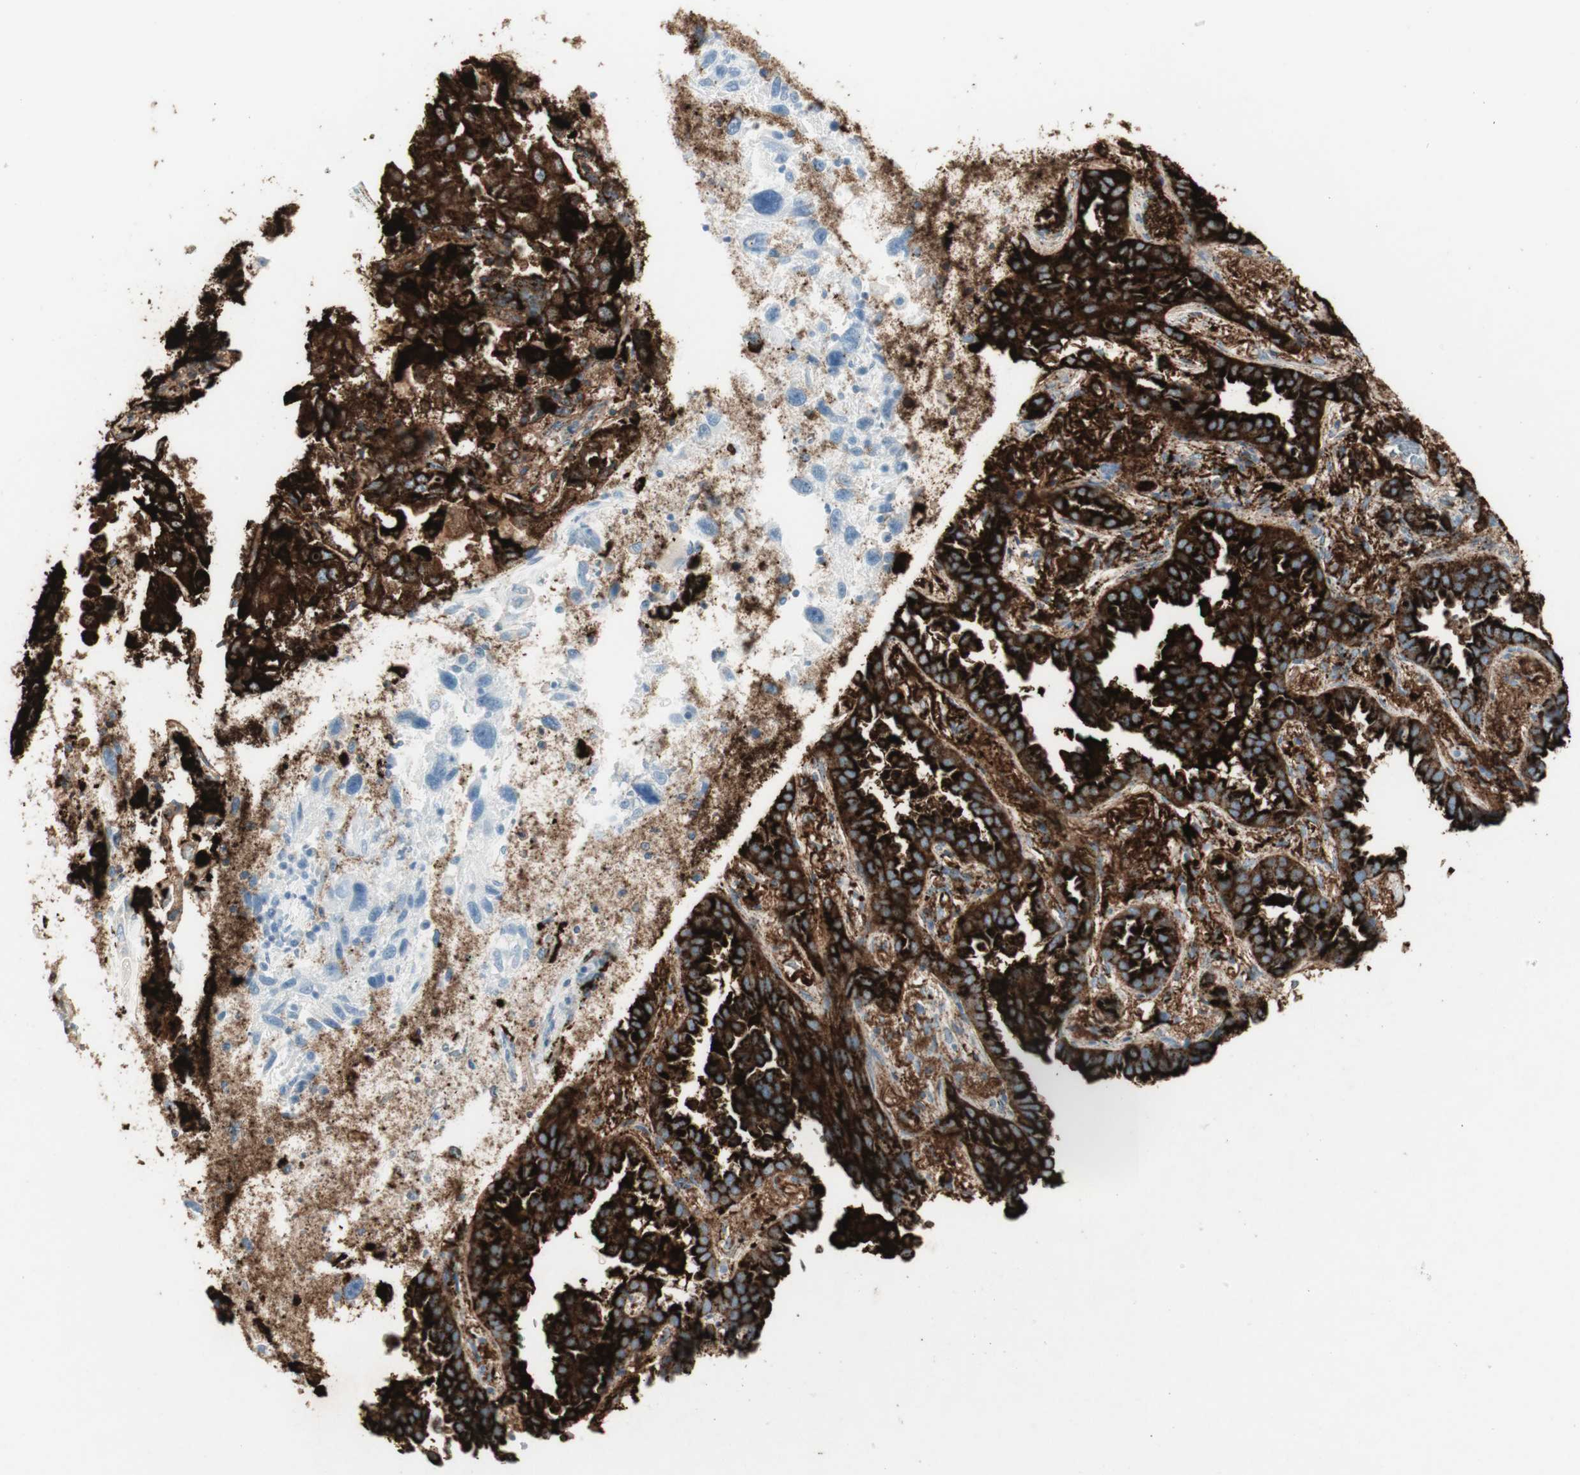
{"staining": {"intensity": "strong", "quantity": ">75%", "location": "cytoplasmic/membranous"}, "tissue": "lung cancer", "cell_type": "Tumor cells", "image_type": "cancer", "snomed": [{"axis": "morphology", "description": "Normal tissue, NOS"}, {"axis": "morphology", "description": "Adenocarcinoma, NOS"}, {"axis": "topography", "description": "Lung"}], "caption": "A photomicrograph showing strong cytoplasmic/membranous expression in approximately >75% of tumor cells in lung cancer (adenocarcinoma), as visualized by brown immunohistochemical staining.", "gene": "NAPSA", "patient": {"sex": "male", "age": 59}}